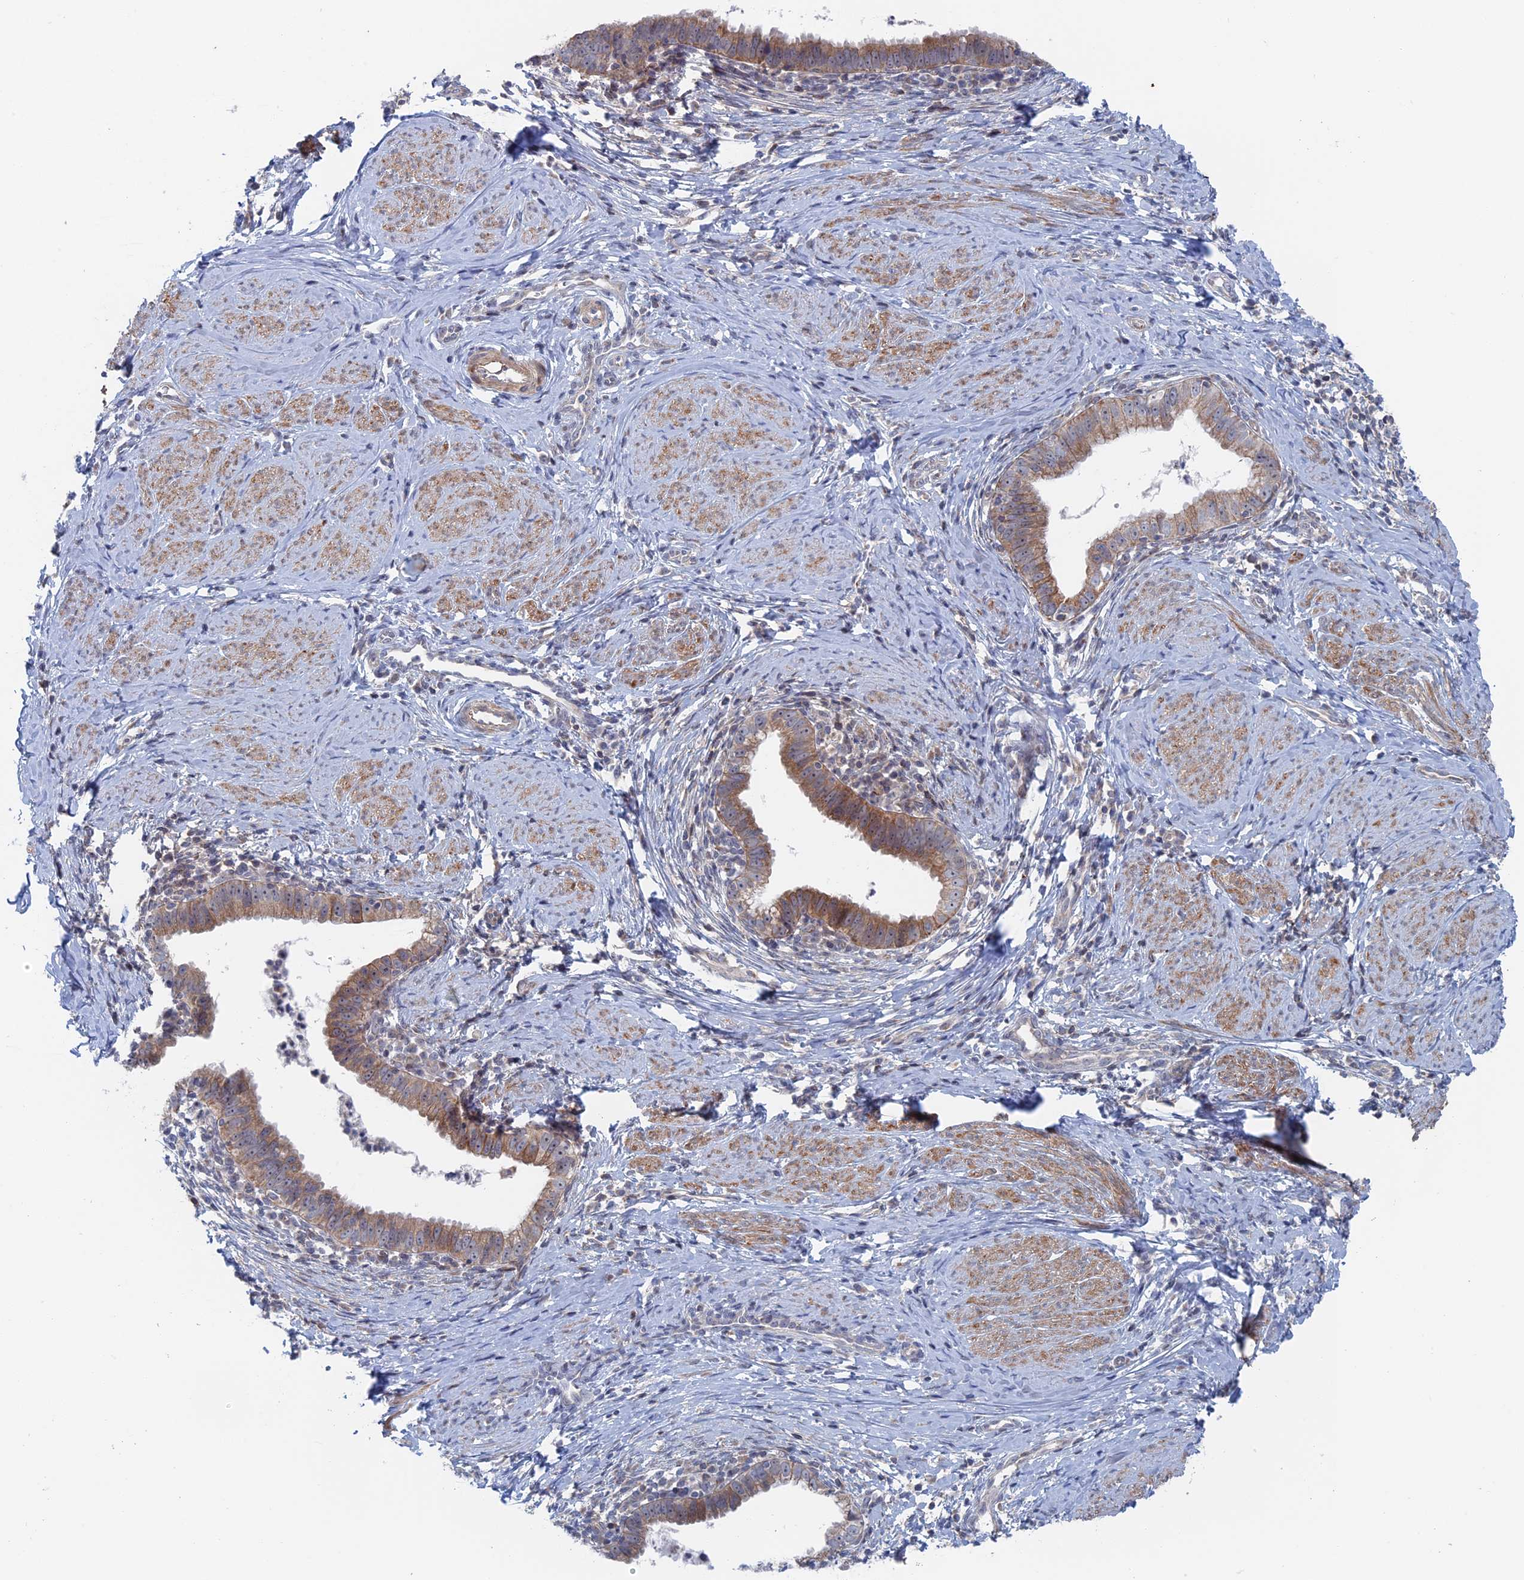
{"staining": {"intensity": "moderate", "quantity": ">75%", "location": "cytoplasmic/membranous"}, "tissue": "cervical cancer", "cell_type": "Tumor cells", "image_type": "cancer", "snomed": [{"axis": "morphology", "description": "Adenocarcinoma, NOS"}, {"axis": "topography", "description": "Cervix"}], "caption": "Cervical cancer (adenocarcinoma) stained with a protein marker reveals moderate staining in tumor cells.", "gene": "IL7", "patient": {"sex": "female", "age": 36}}